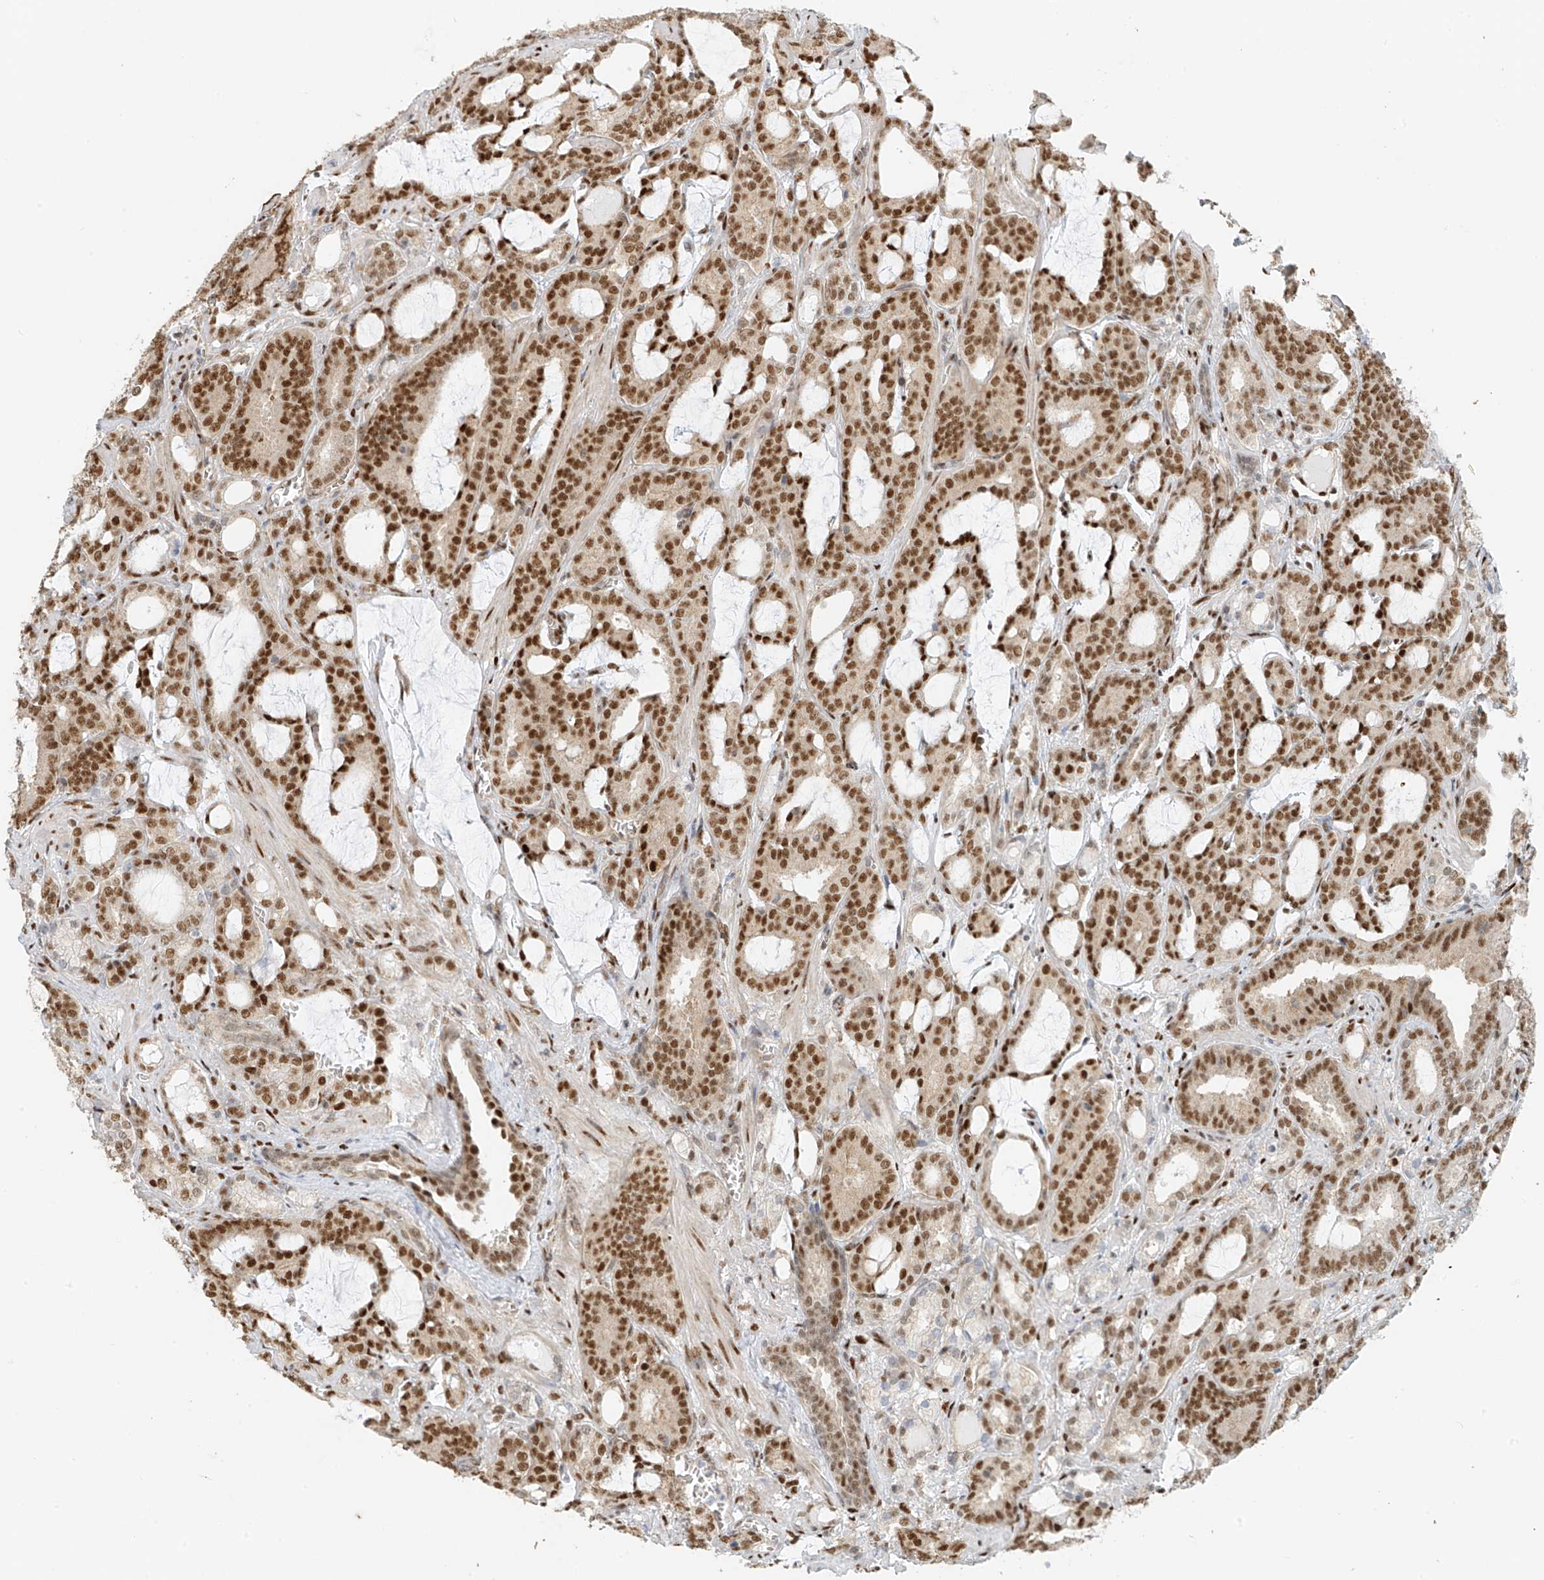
{"staining": {"intensity": "strong", "quantity": ">75%", "location": "nuclear"}, "tissue": "prostate cancer", "cell_type": "Tumor cells", "image_type": "cancer", "snomed": [{"axis": "morphology", "description": "Adenocarcinoma, High grade"}, {"axis": "topography", "description": "Prostate and seminal vesicle, NOS"}], "caption": "Immunohistochemical staining of human prostate high-grade adenocarcinoma demonstrates high levels of strong nuclear staining in about >75% of tumor cells. Nuclei are stained in blue.", "gene": "ZNF514", "patient": {"sex": "male", "age": 67}}